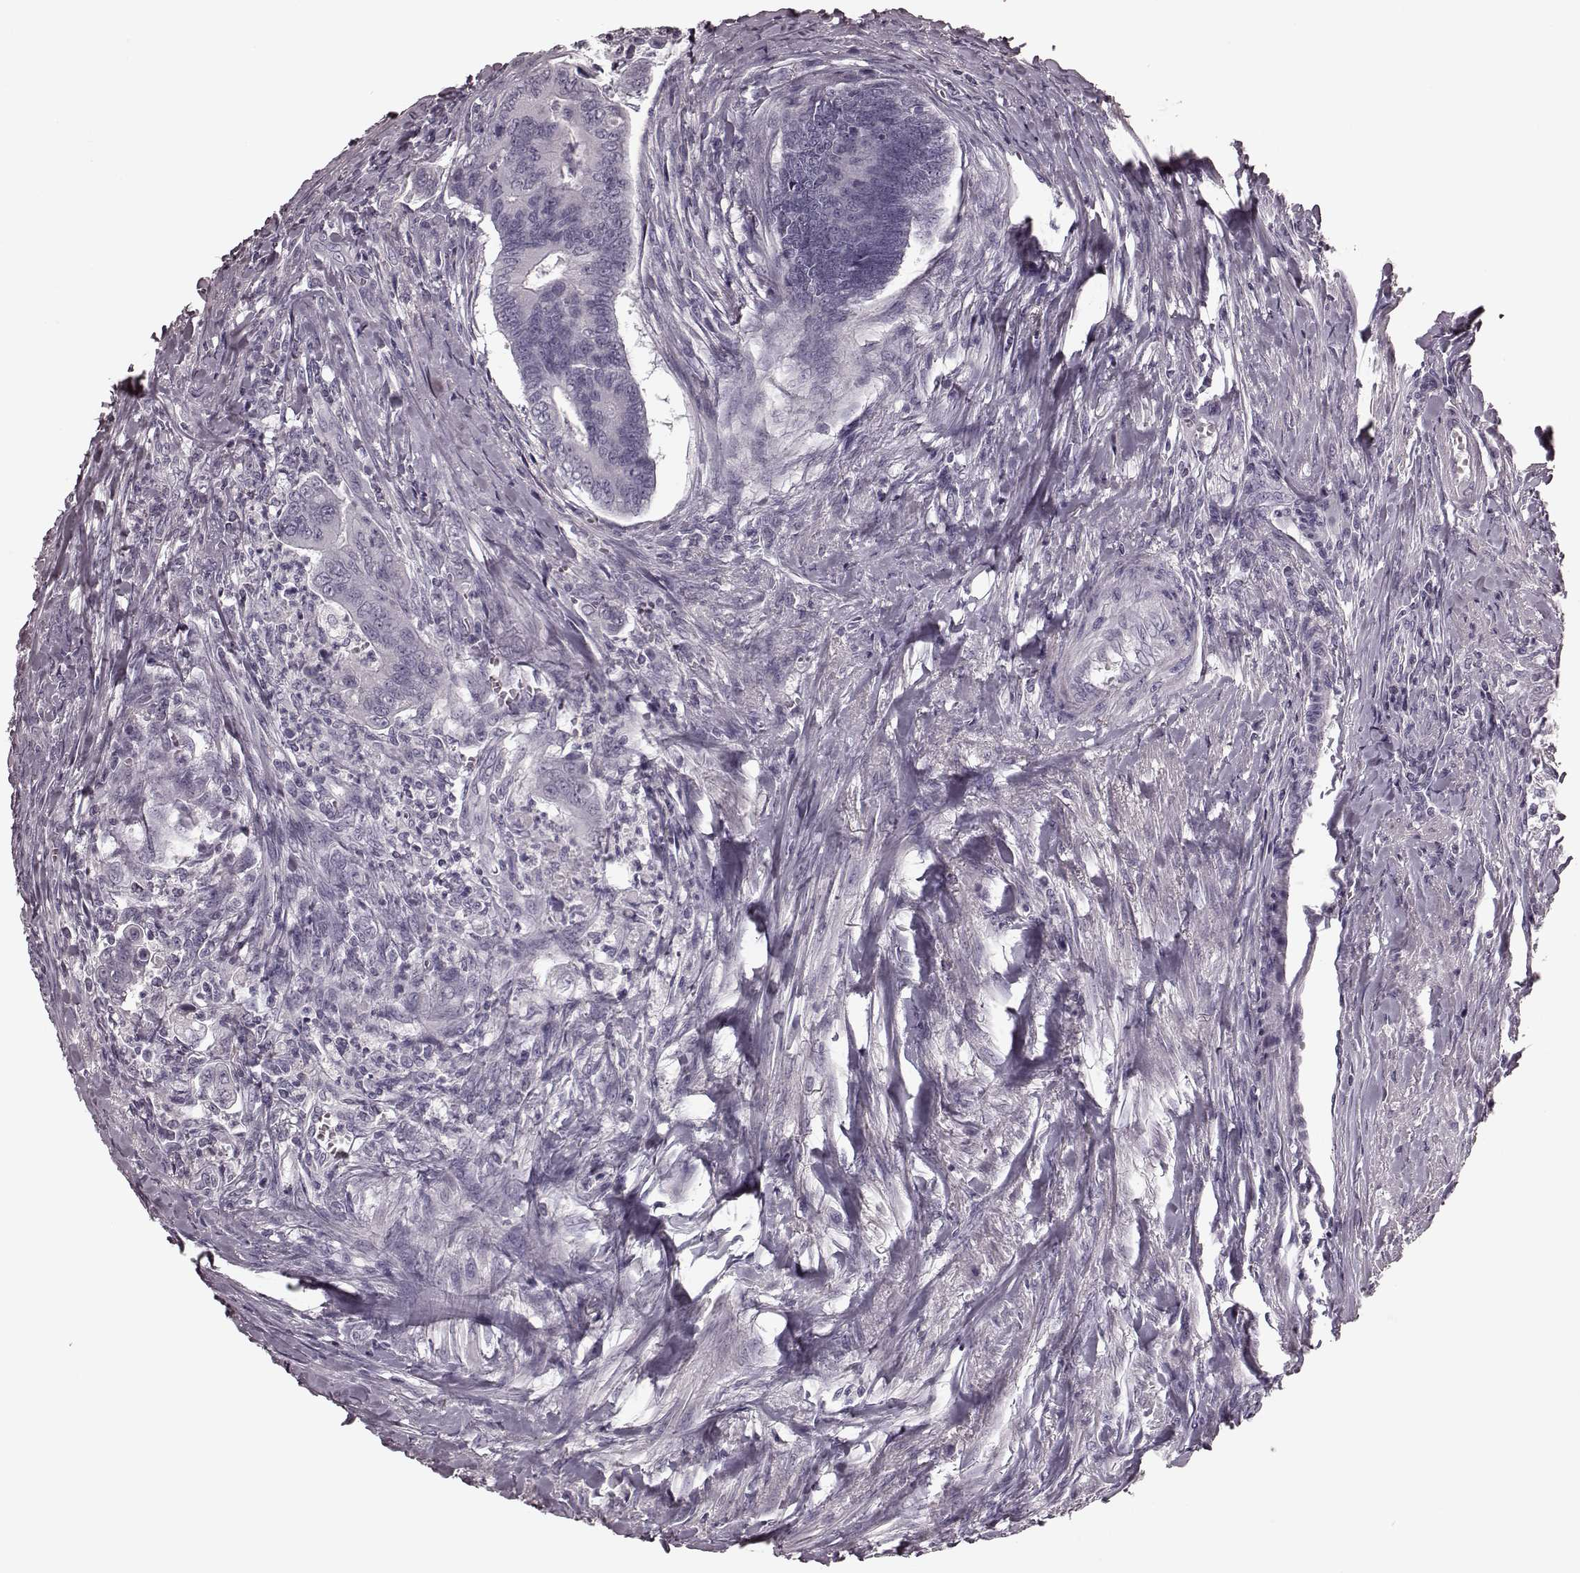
{"staining": {"intensity": "negative", "quantity": "none", "location": "none"}, "tissue": "colorectal cancer", "cell_type": "Tumor cells", "image_type": "cancer", "snomed": [{"axis": "morphology", "description": "Adenocarcinoma, NOS"}, {"axis": "topography", "description": "Colon"}], "caption": "Tumor cells are negative for brown protein staining in colorectal cancer.", "gene": "TRPM1", "patient": {"sex": "female", "age": 67}}